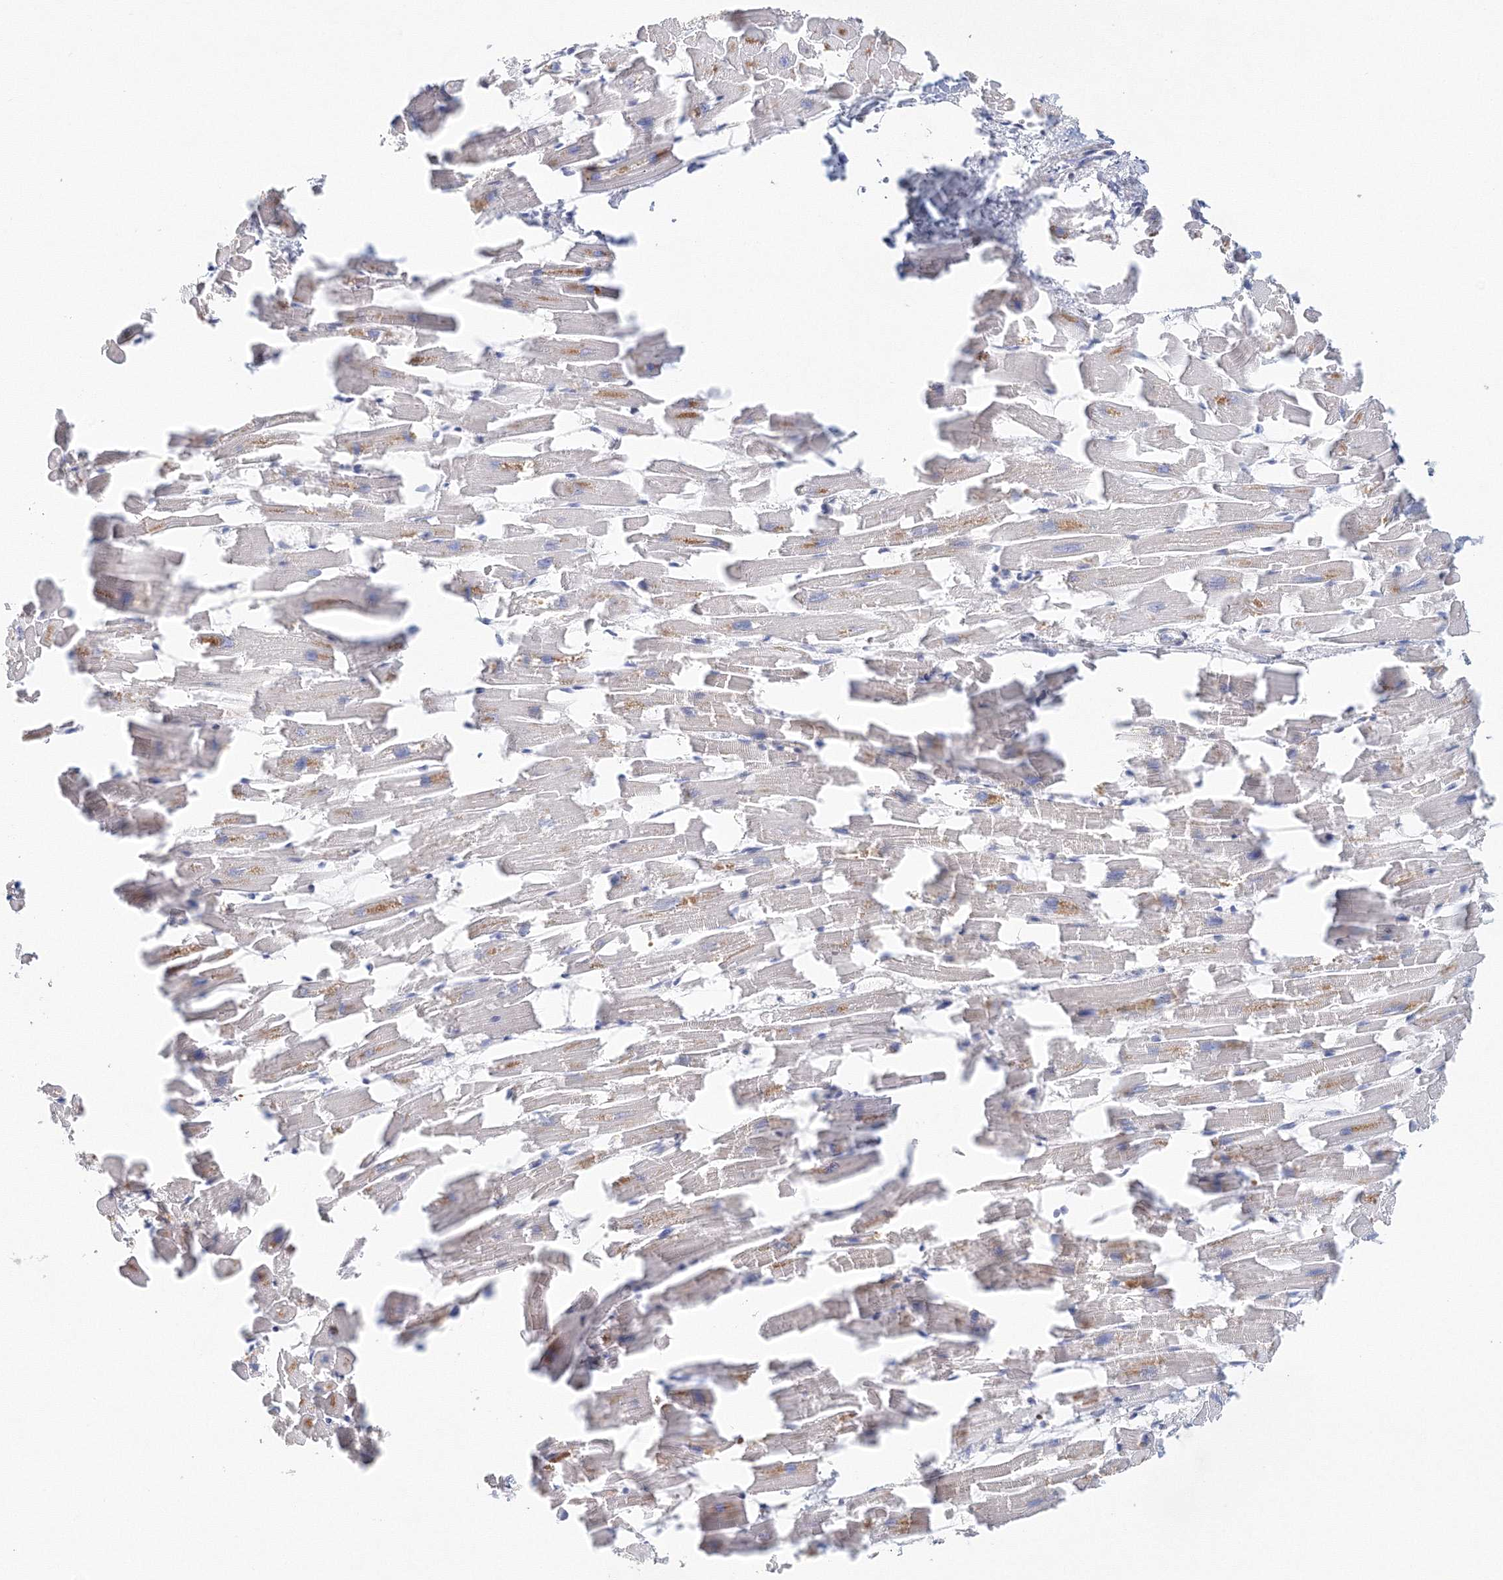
{"staining": {"intensity": "negative", "quantity": "none", "location": "none"}, "tissue": "heart muscle", "cell_type": "Cardiomyocytes", "image_type": "normal", "snomed": [{"axis": "morphology", "description": "Normal tissue, NOS"}, {"axis": "topography", "description": "Heart"}], "caption": "Immunohistochemistry (IHC) image of normal heart muscle: heart muscle stained with DAB (3,3'-diaminobenzidine) reveals no significant protein positivity in cardiomyocytes. (IHC, brightfield microscopy, high magnification).", "gene": "LRRIQ4", "patient": {"sex": "female", "age": 64}}